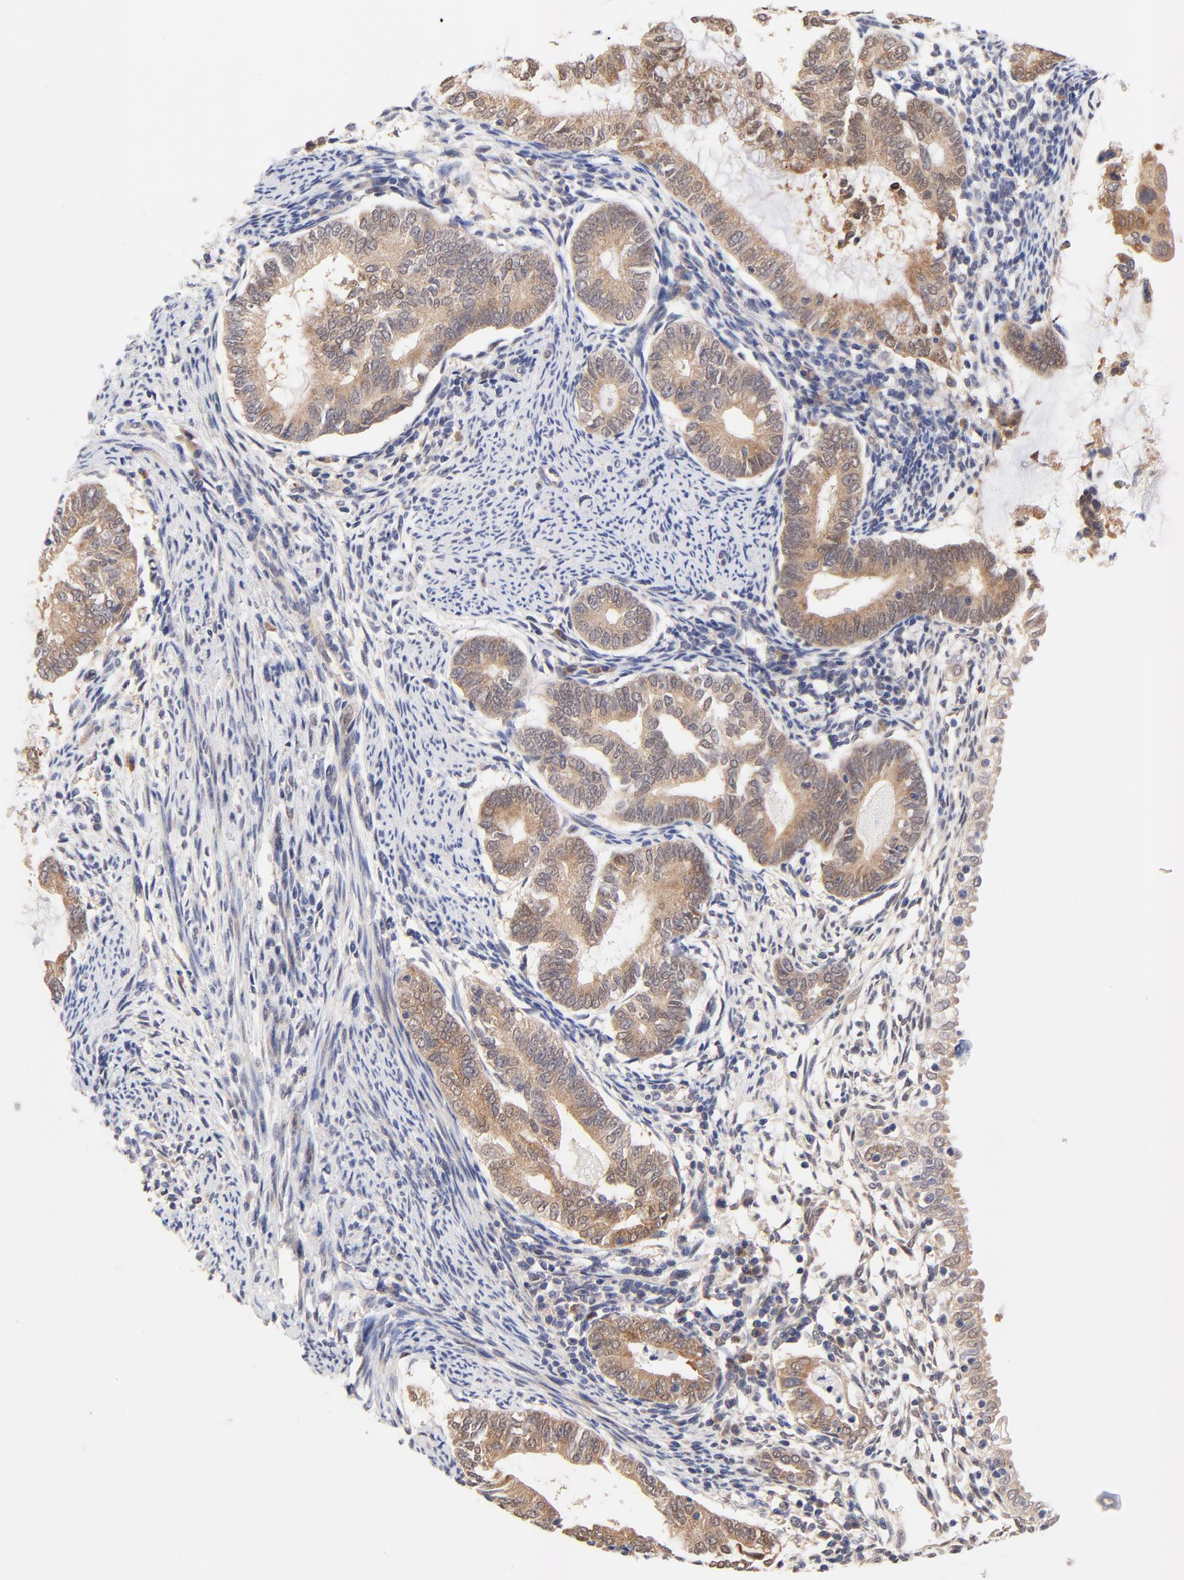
{"staining": {"intensity": "moderate", "quantity": ">75%", "location": "cytoplasmic/membranous,nuclear"}, "tissue": "endometrial cancer", "cell_type": "Tumor cells", "image_type": "cancer", "snomed": [{"axis": "morphology", "description": "Adenocarcinoma, NOS"}, {"axis": "topography", "description": "Endometrium"}], "caption": "IHC (DAB) staining of adenocarcinoma (endometrial) shows moderate cytoplasmic/membranous and nuclear protein positivity in approximately >75% of tumor cells.", "gene": "TXNL1", "patient": {"sex": "female", "age": 63}}